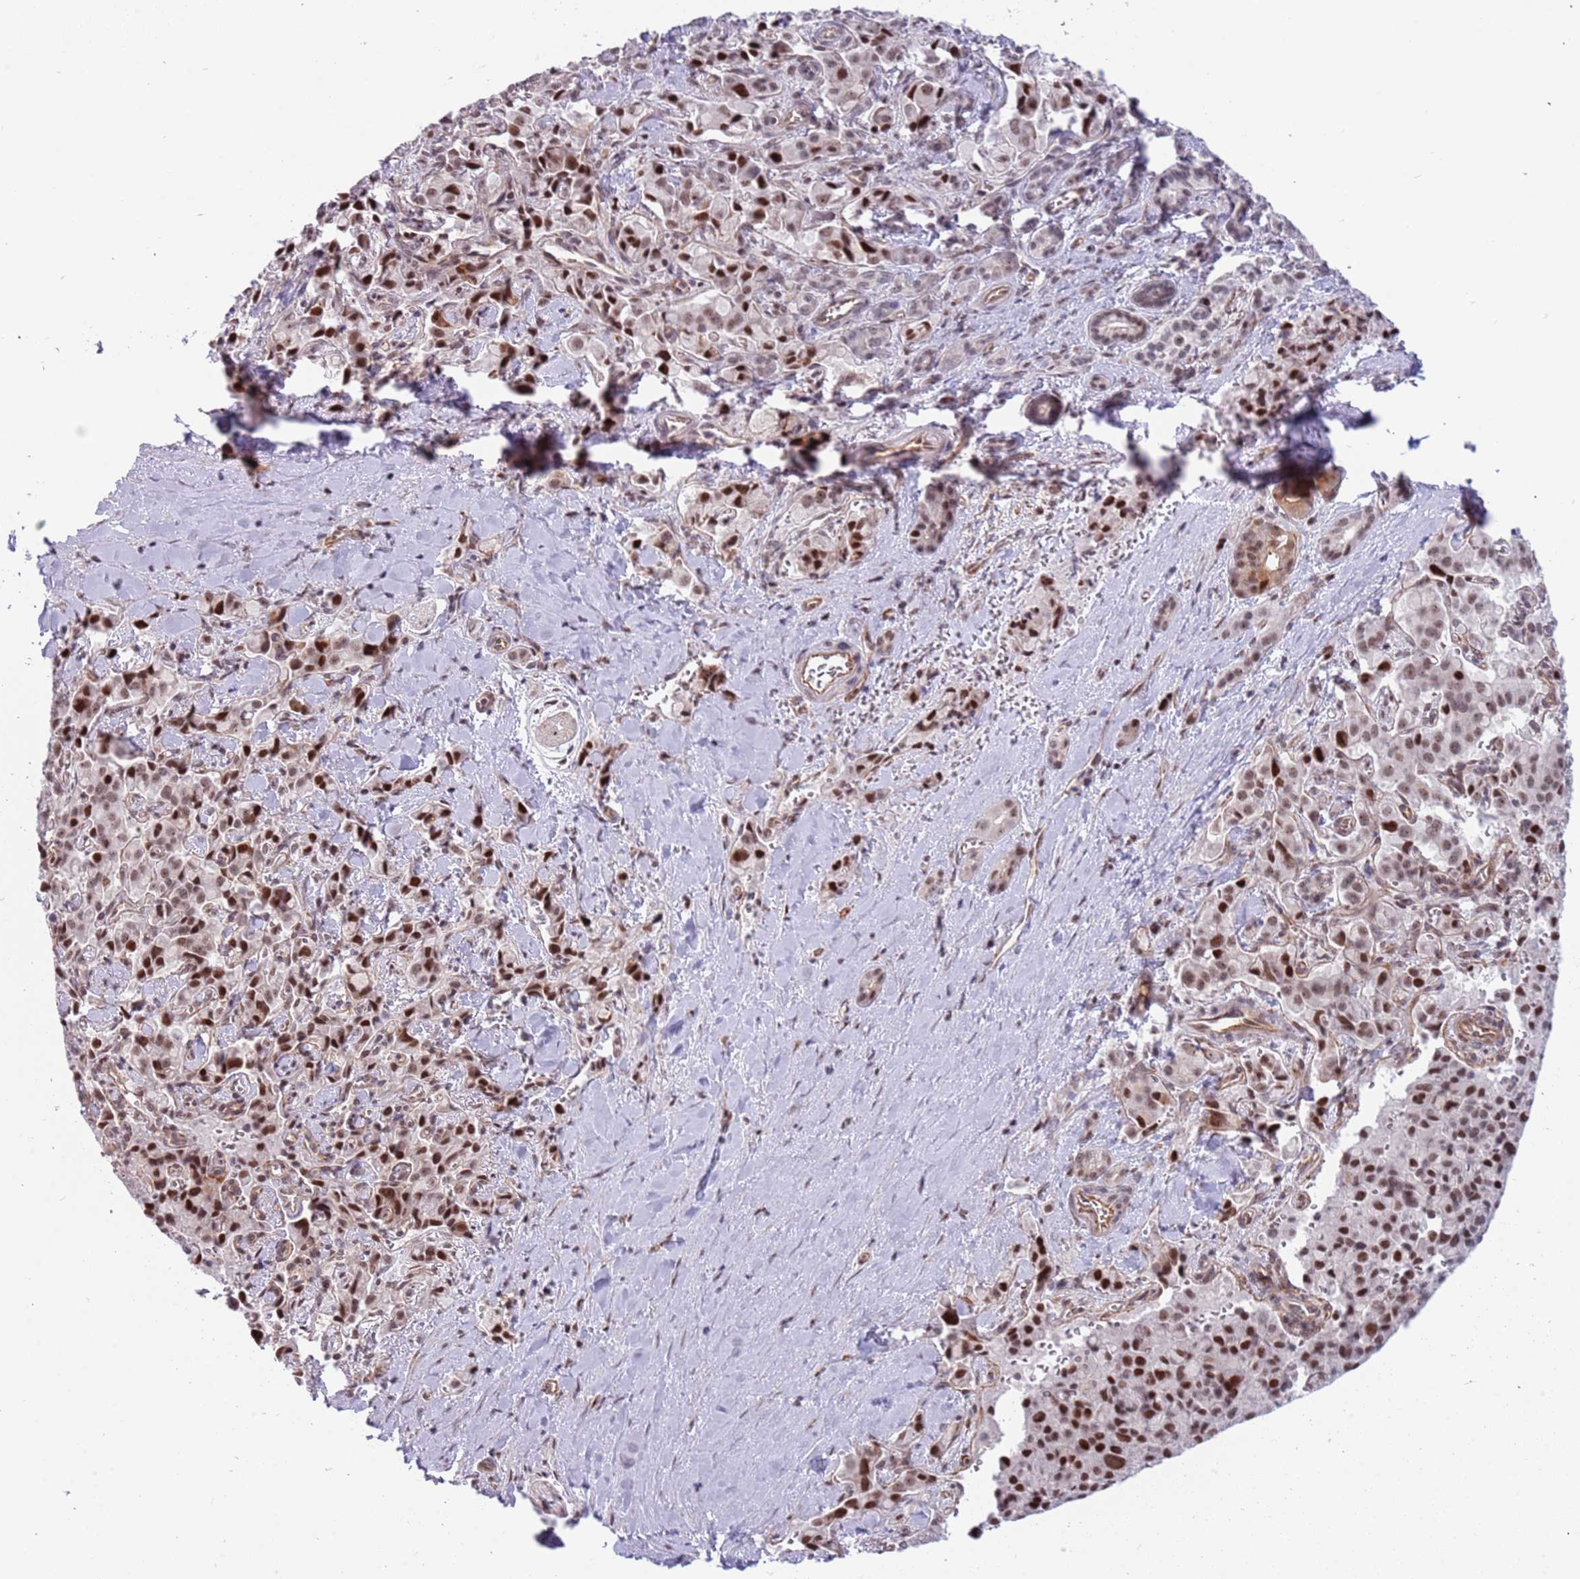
{"staining": {"intensity": "strong", "quantity": ">75%", "location": "nuclear"}, "tissue": "pancreatic cancer", "cell_type": "Tumor cells", "image_type": "cancer", "snomed": [{"axis": "morphology", "description": "Adenocarcinoma, NOS"}, {"axis": "topography", "description": "Pancreas"}], "caption": "Adenocarcinoma (pancreatic) stained for a protein exhibits strong nuclear positivity in tumor cells.", "gene": "LRMDA", "patient": {"sex": "male", "age": 65}}